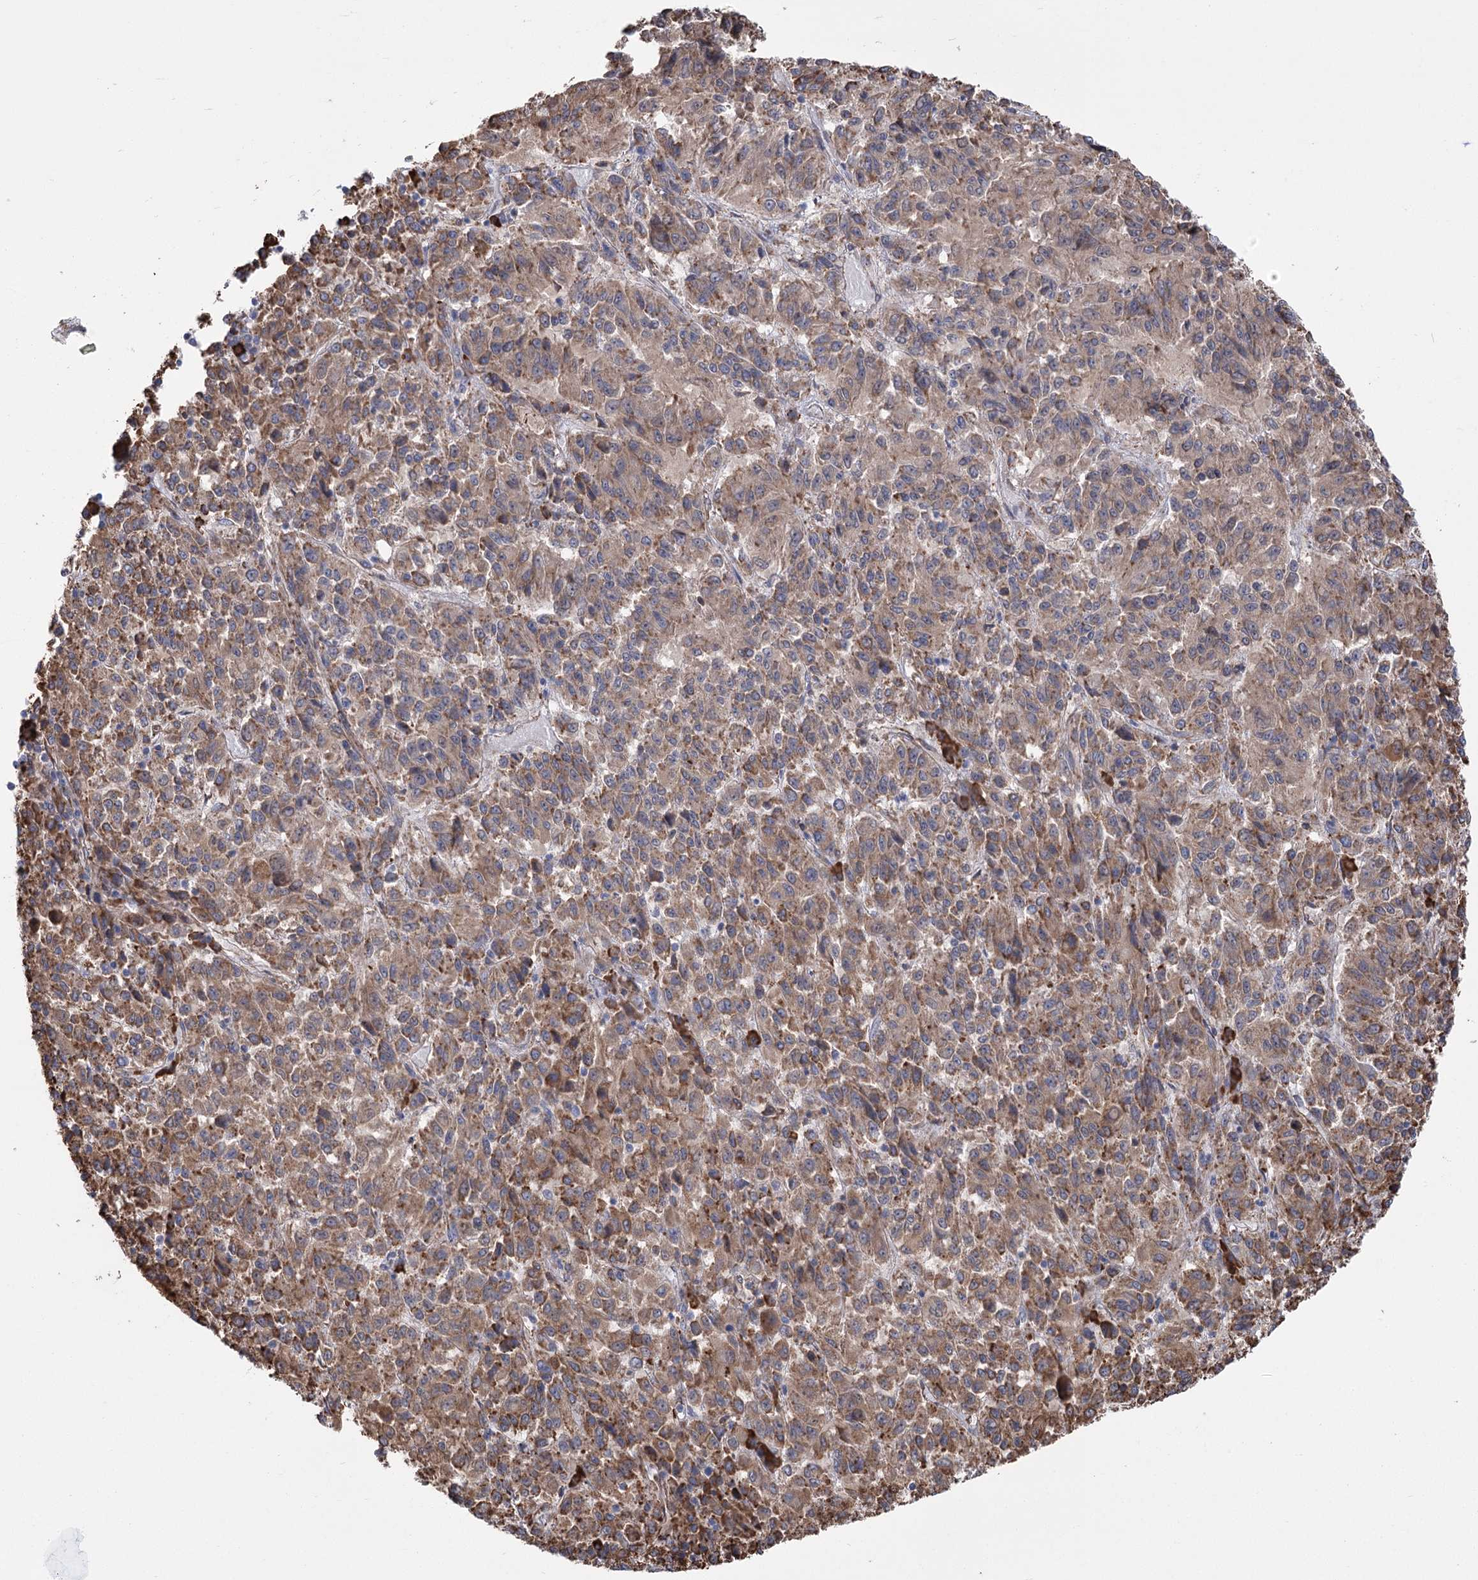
{"staining": {"intensity": "moderate", "quantity": ">75%", "location": "cytoplasmic/membranous"}, "tissue": "melanoma", "cell_type": "Tumor cells", "image_type": "cancer", "snomed": [{"axis": "morphology", "description": "Malignant melanoma, Metastatic site"}, {"axis": "topography", "description": "Lung"}], "caption": "Melanoma tissue demonstrates moderate cytoplasmic/membranous staining in approximately >75% of tumor cells", "gene": "METTL24", "patient": {"sex": "male", "age": 64}}